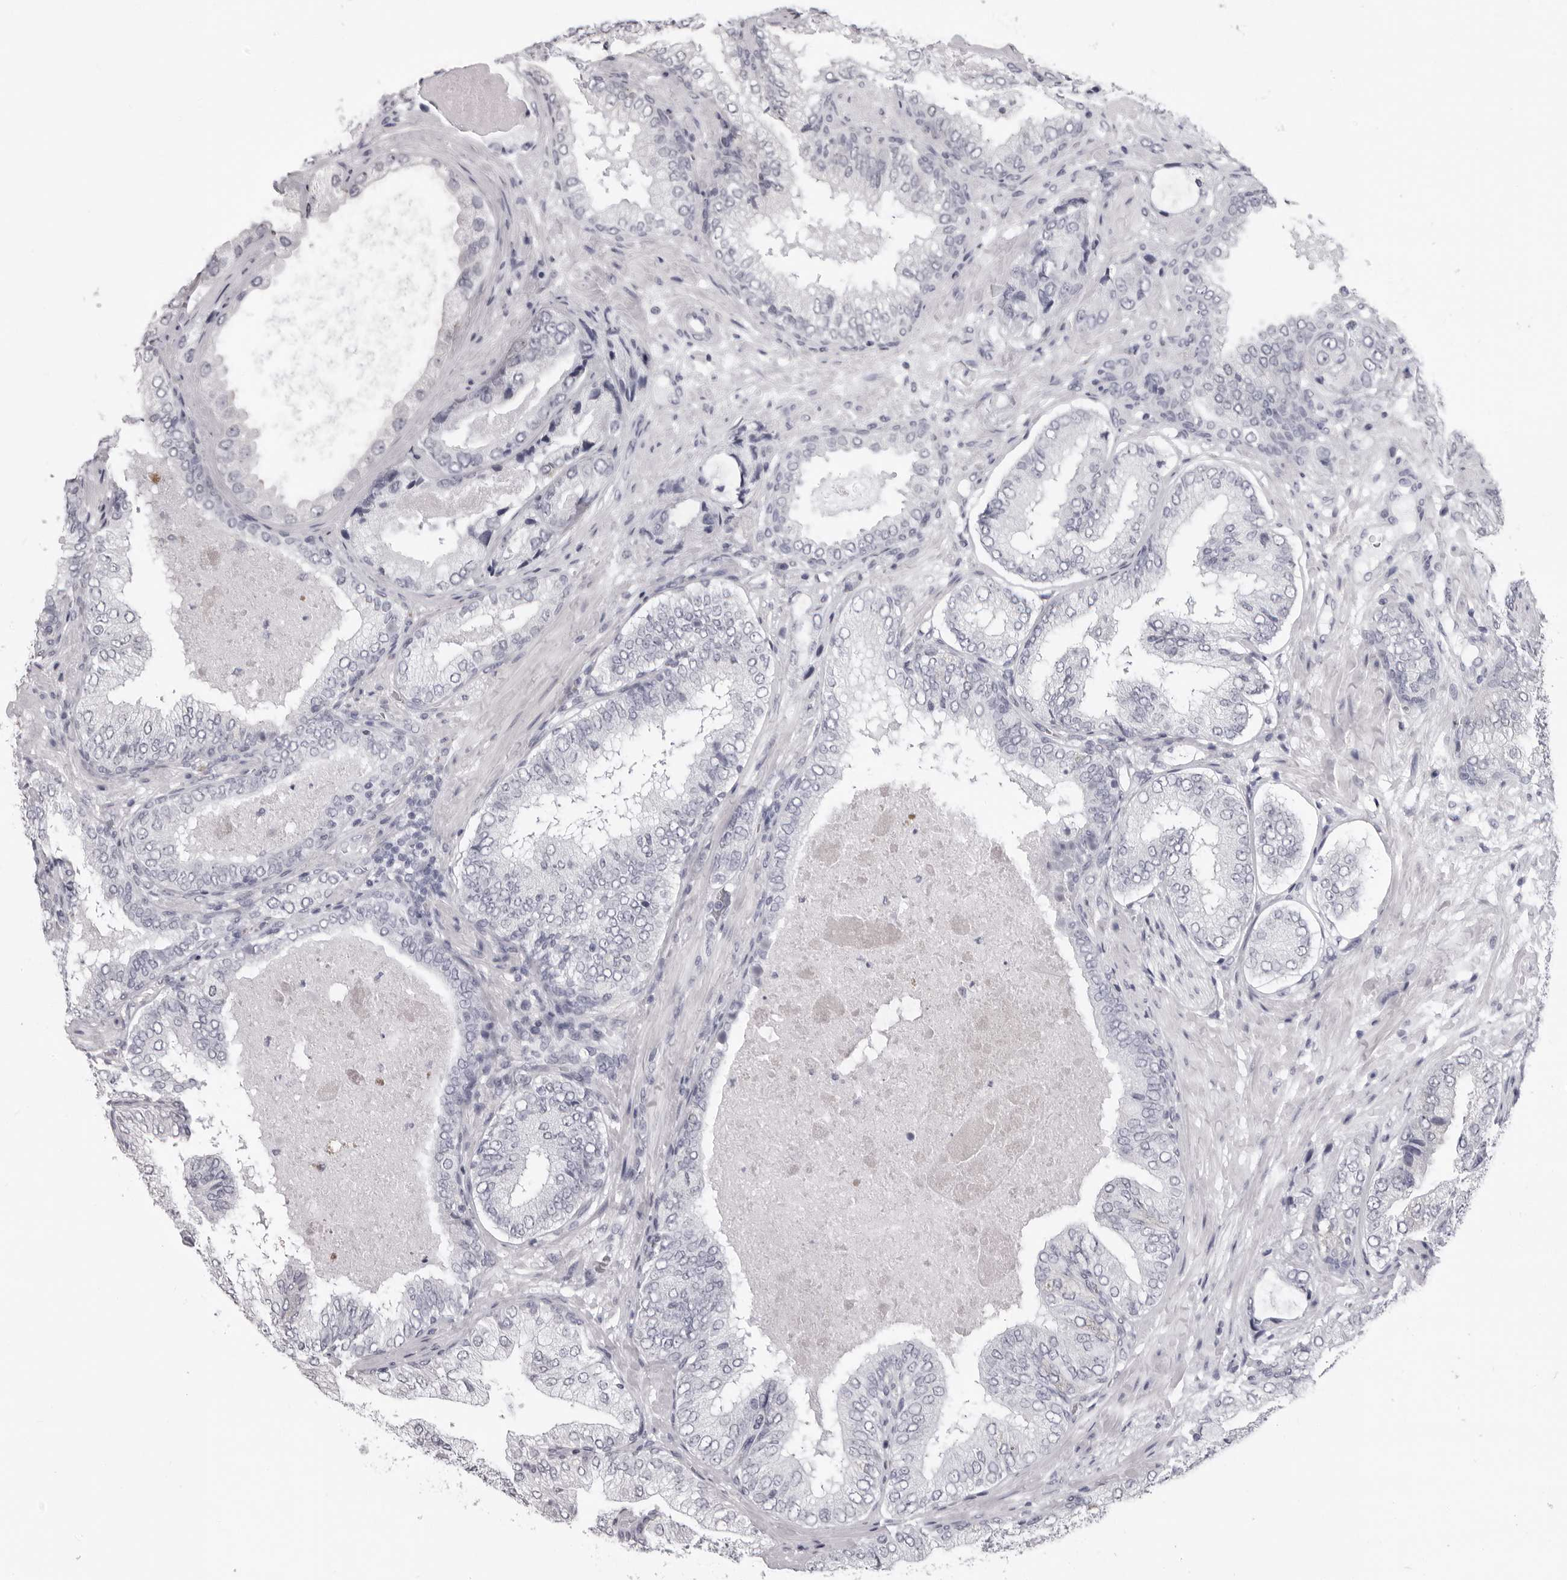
{"staining": {"intensity": "negative", "quantity": "none", "location": "none"}, "tissue": "prostate cancer", "cell_type": "Tumor cells", "image_type": "cancer", "snomed": [{"axis": "morphology", "description": "Normal tissue, NOS"}, {"axis": "morphology", "description": "Adenocarcinoma, High grade"}, {"axis": "topography", "description": "Prostate"}, {"axis": "topography", "description": "Peripheral nerve tissue"}], "caption": "An immunohistochemistry (IHC) micrograph of prostate cancer is shown. There is no staining in tumor cells of prostate cancer.", "gene": "DNALI1", "patient": {"sex": "male", "age": 59}}